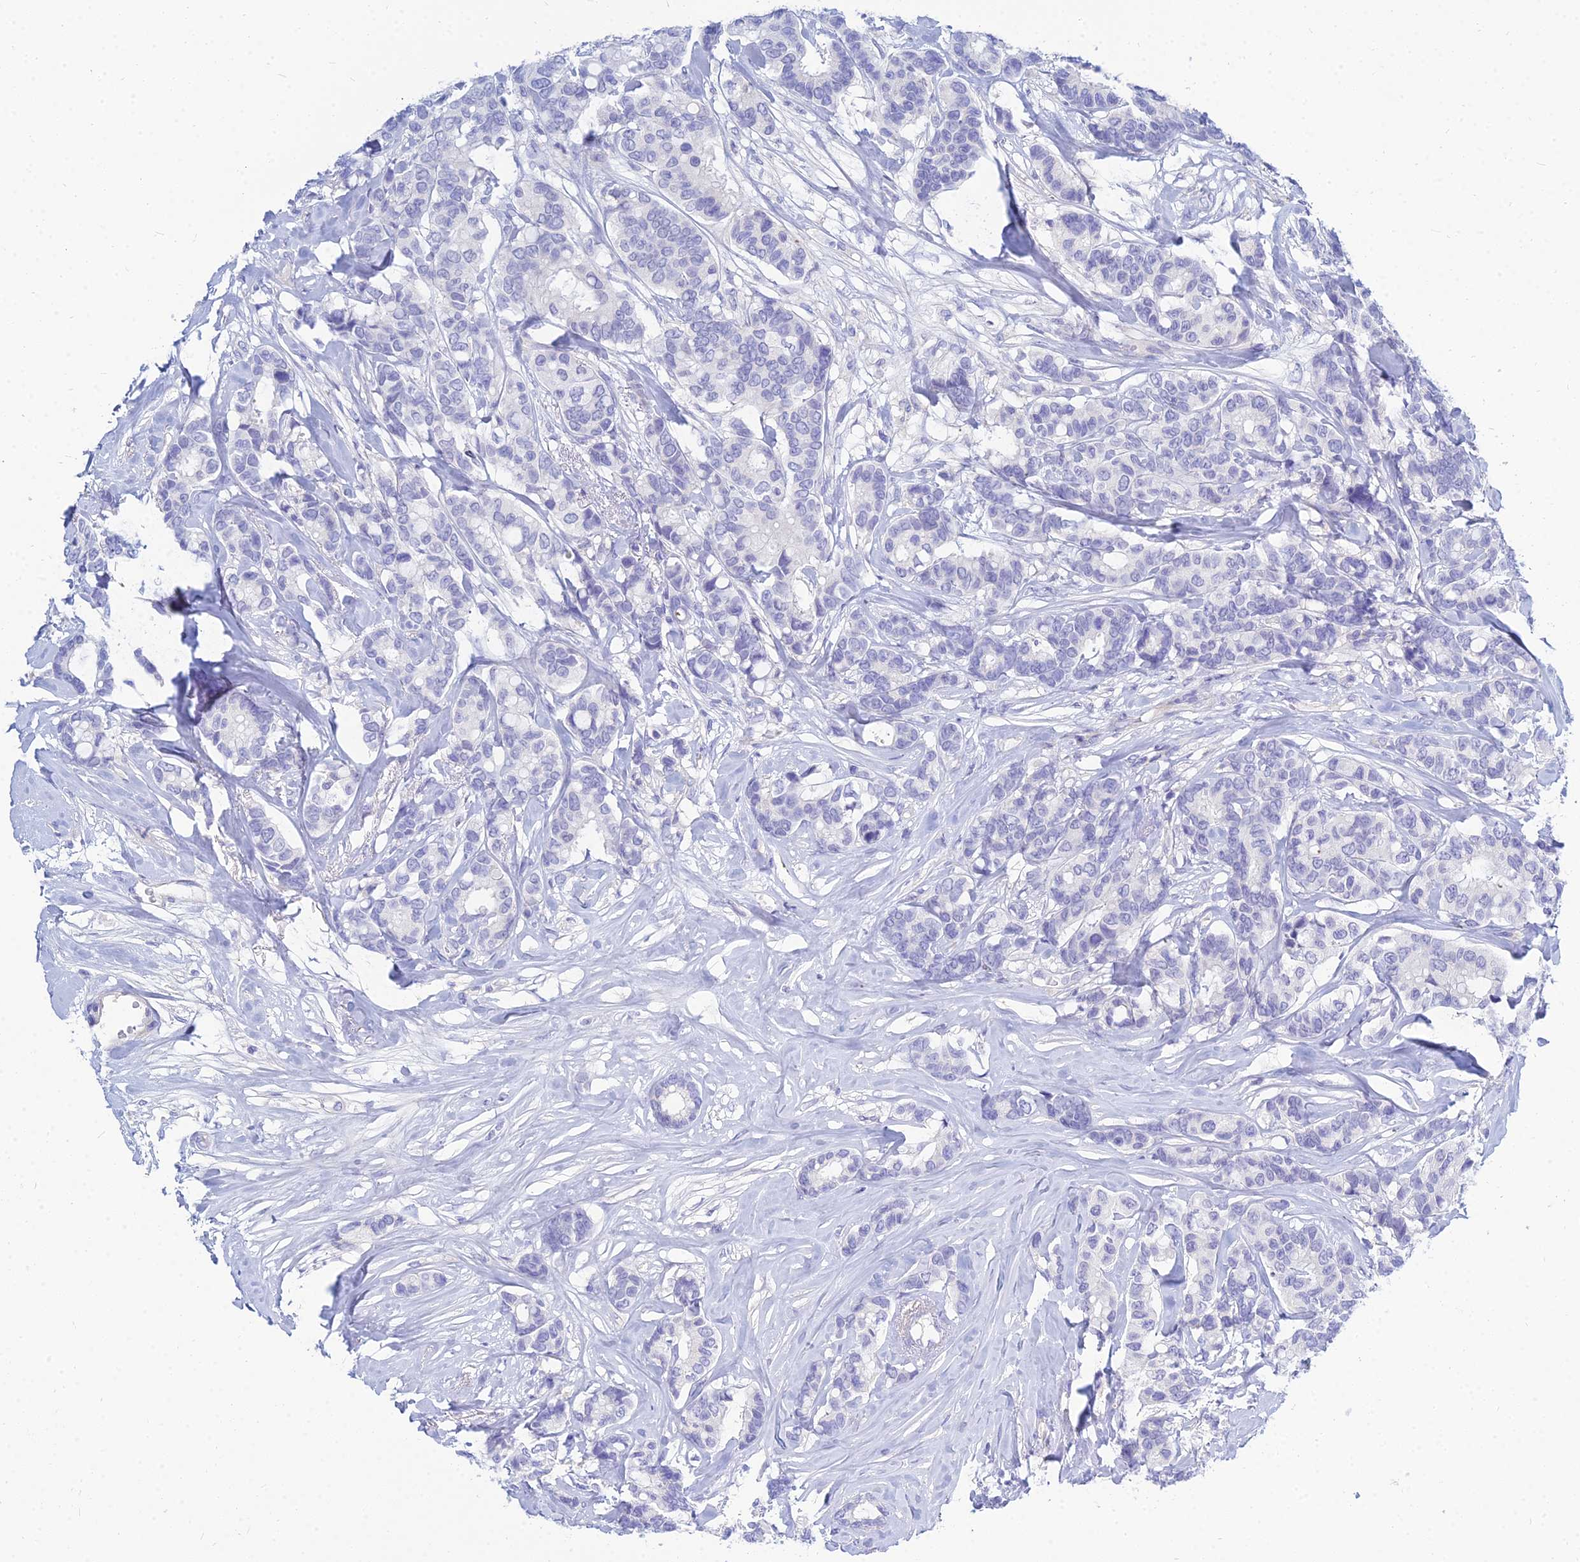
{"staining": {"intensity": "negative", "quantity": "none", "location": "none"}, "tissue": "breast cancer", "cell_type": "Tumor cells", "image_type": "cancer", "snomed": [{"axis": "morphology", "description": "Duct carcinoma"}, {"axis": "topography", "description": "Breast"}], "caption": "Photomicrograph shows no significant protein staining in tumor cells of breast intraductal carcinoma.", "gene": "ZNF552", "patient": {"sex": "female", "age": 87}}